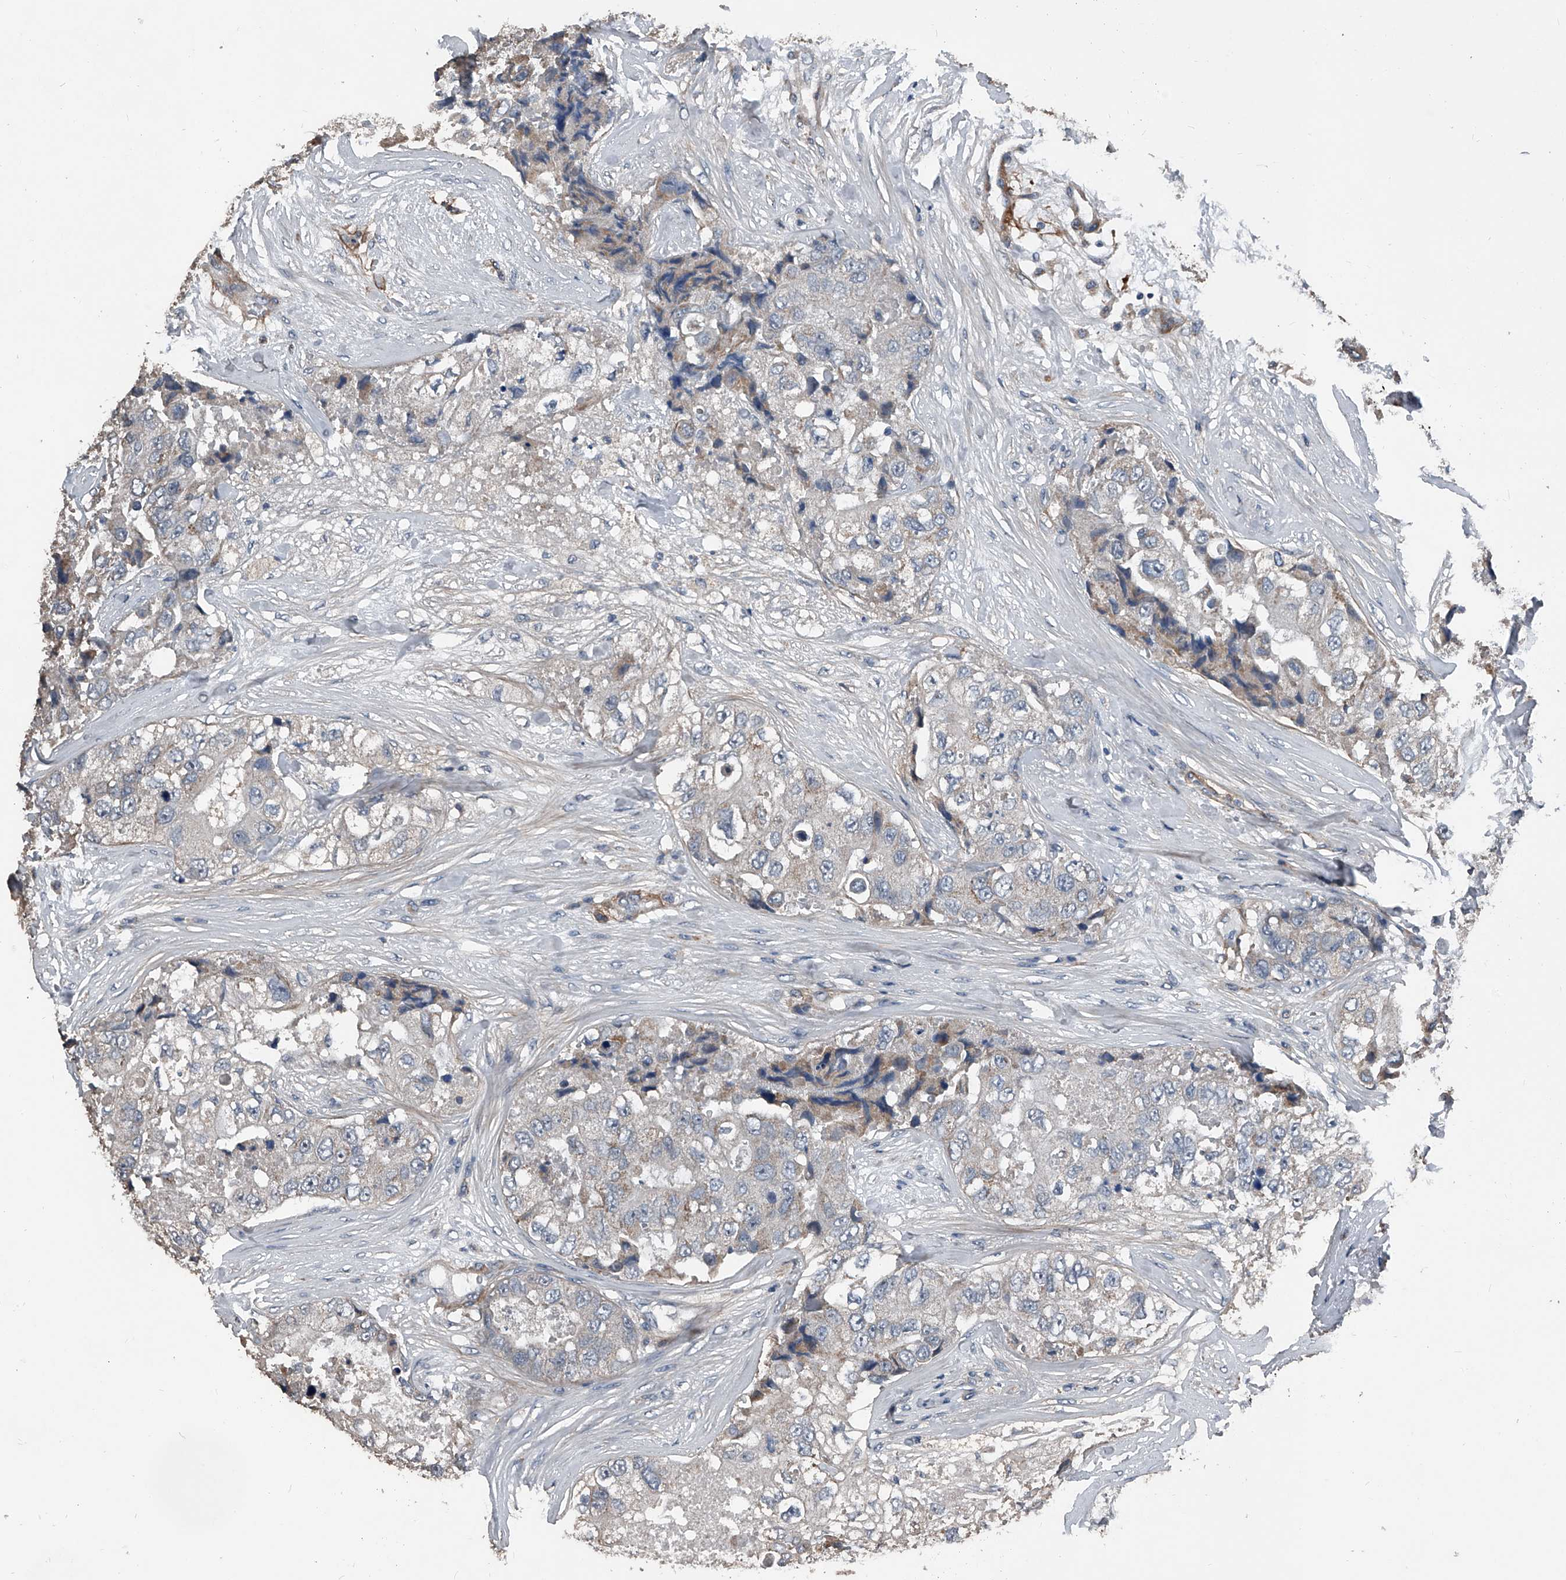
{"staining": {"intensity": "negative", "quantity": "none", "location": "none"}, "tissue": "breast cancer", "cell_type": "Tumor cells", "image_type": "cancer", "snomed": [{"axis": "morphology", "description": "Duct carcinoma"}, {"axis": "topography", "description": "Breast"}], "caption": "A photomicrograph of human breast intraductal carcinoma is negative for staining in tumor cells. The staining was performed using DAB (3,3'-diaminobenzidine) to visualize the protein expression in brown, while the nuclei were stained in blue with hematoxylin (Magnification: 20x).", "gene": "PHACTR1", "patient": {"sex": "female", "age": 62}}